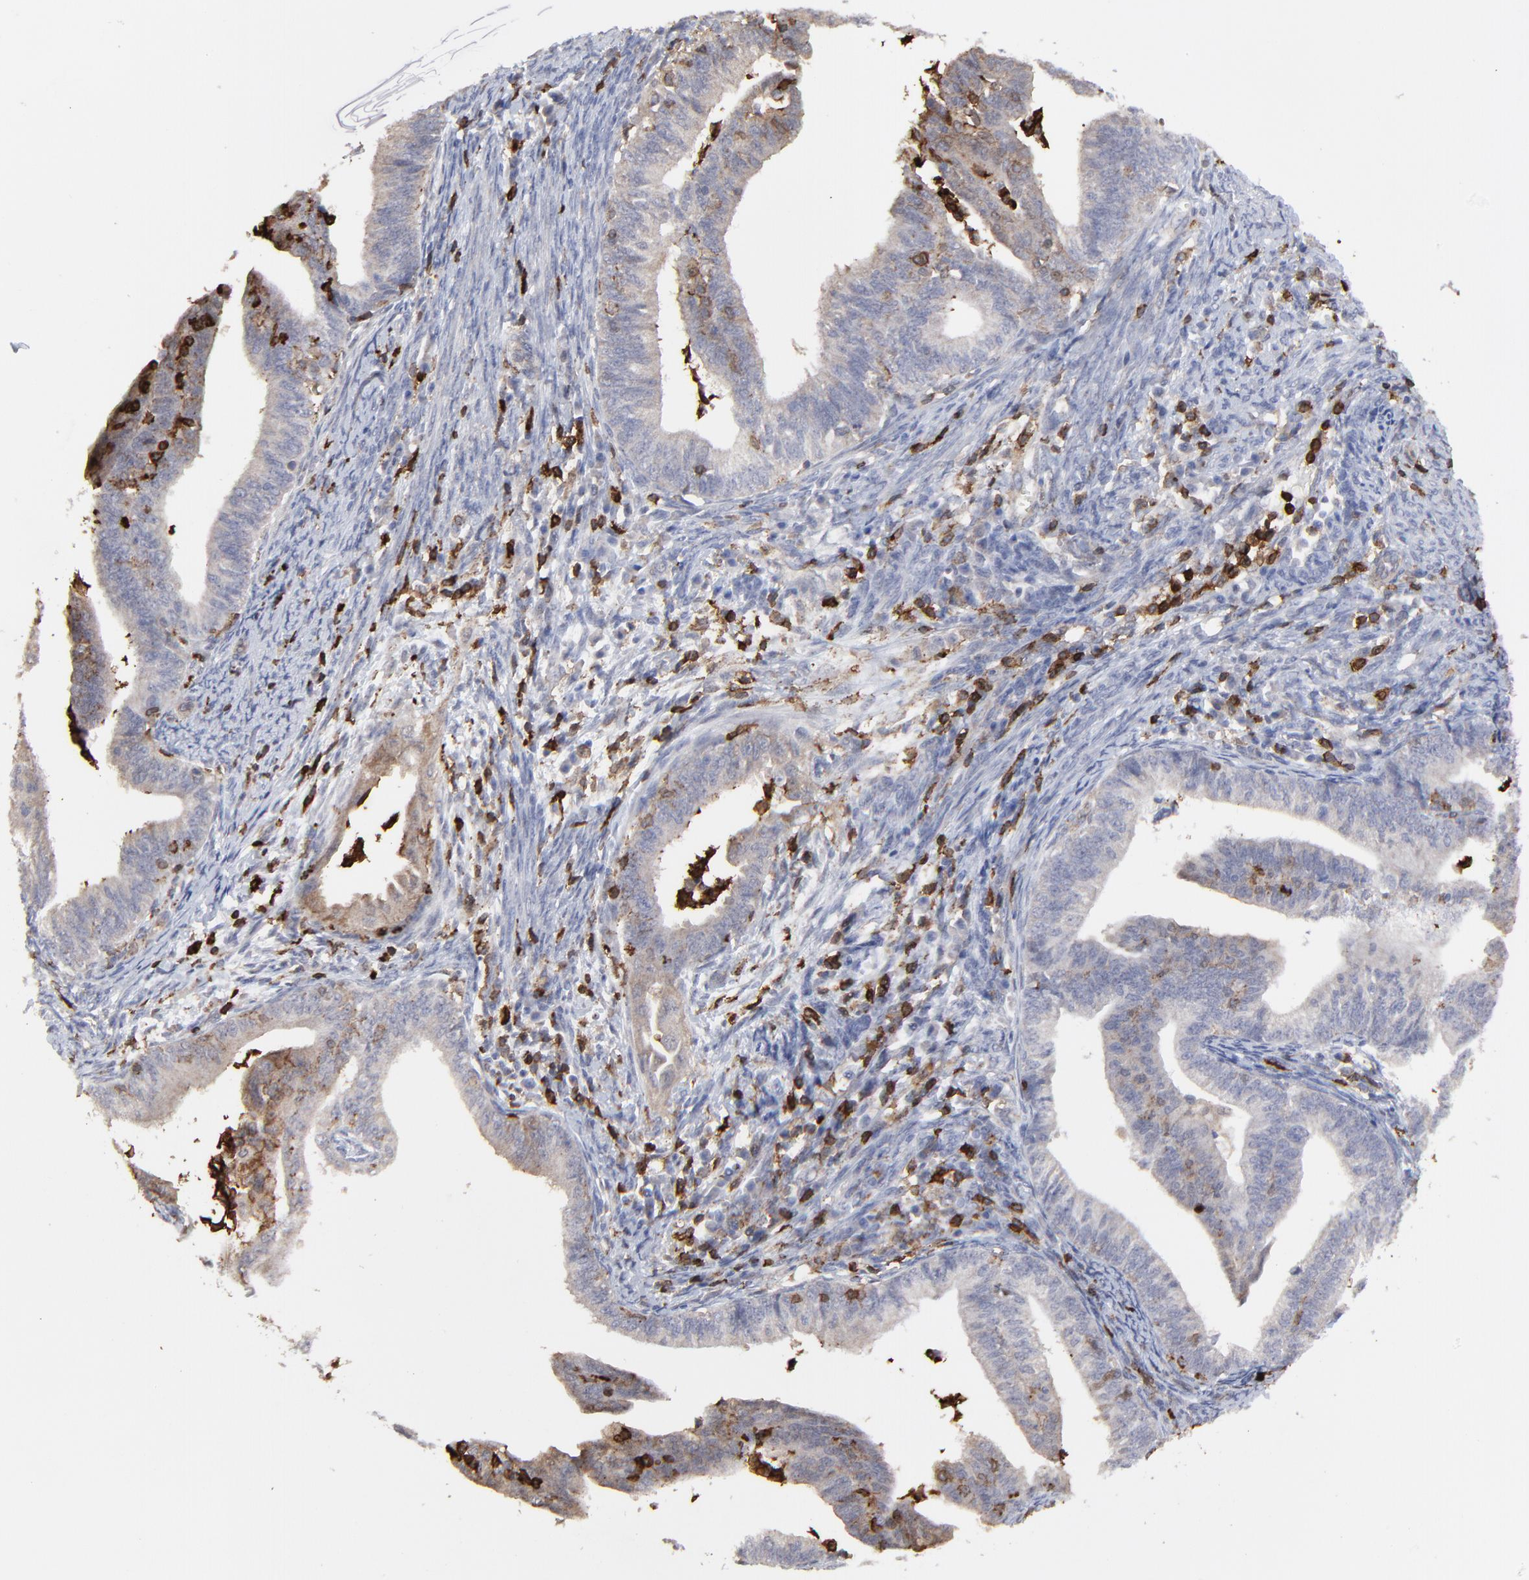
{"staining": {"intensity": "moderate", "quantity": "<25%", "location": "cytoplasmic/membranous"}, "tissue": "endometrial cancer", "cell_type": "Tumor cells", "image_type": "cancer", "snomed": [{"axis": "morphology", "description": "Adenocarcinoma, NOS"}, {"axis": "topography", "description": "Endometrium"}], "caption": "Human endometrial cancer (adenocarcinoma) stained with a protein marker reveals moderate staining in tumor cells.", "gene": "SLC6A14", "patient": {"sex": "female", "age": 66}}